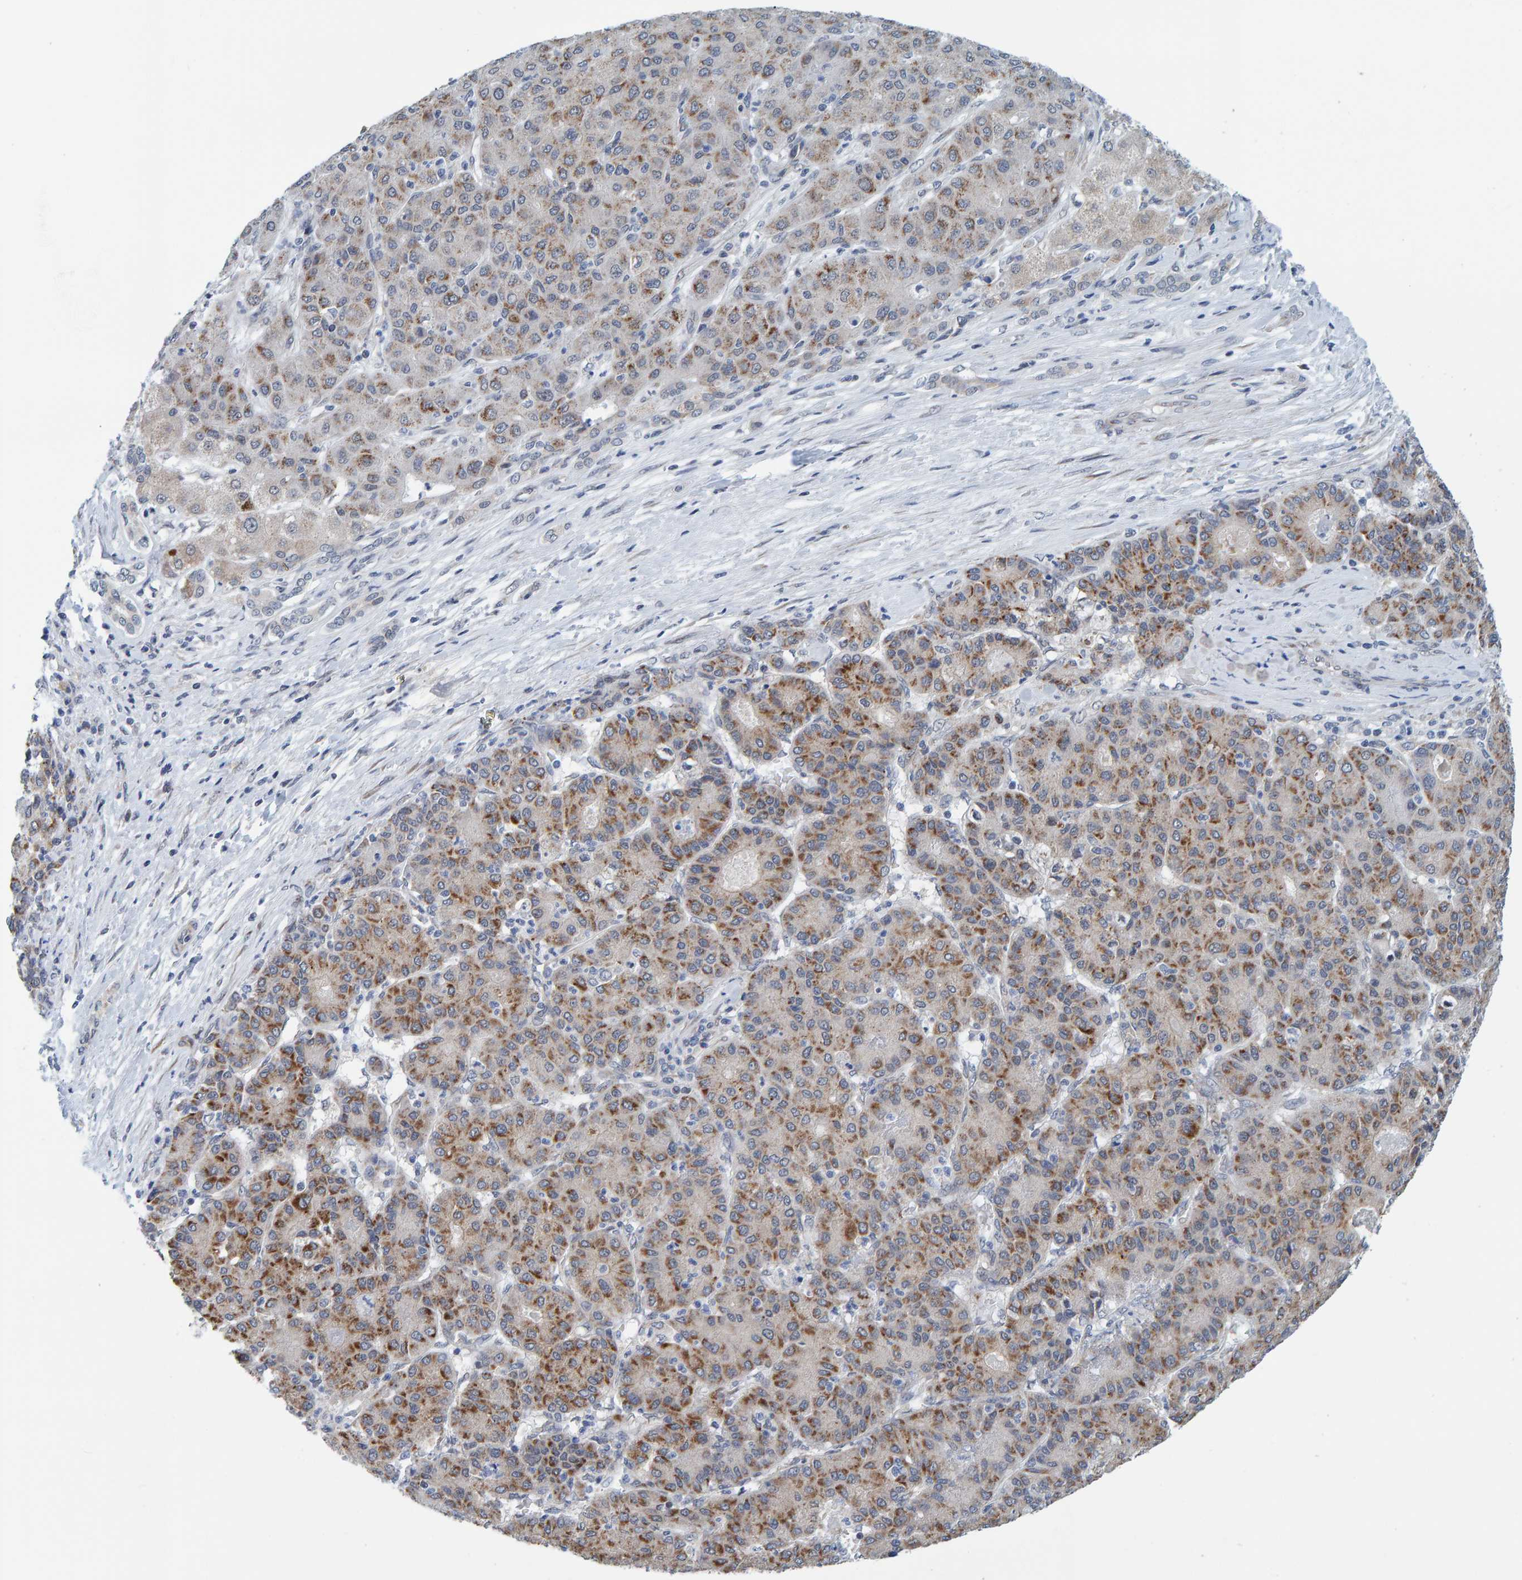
{"staining": {"intensity": "weak", "quantity": ">75%", "location": "cytoplasmic/membranous"}, "tissue": "liver cancer", "cell_type": "Tumor cells", "image_type": "cancer", "snomed": [{"axis": "morphology", "description": "Carcinoma, Hepatocellular, NOS"}, {"axis": "topography", "description": "Liver"}], "caption": "Protein staining by IHC shows weak cytoplasmic/membranous positivity in approximately >75% of tumor cells in liver cancer. (DAB (3,3'-diaminobenzidine) IHC, brown staining for protein, blue staining for nuclei).", "gene": "SCRN2", "patient": {"sex": "male", "age": 65}}